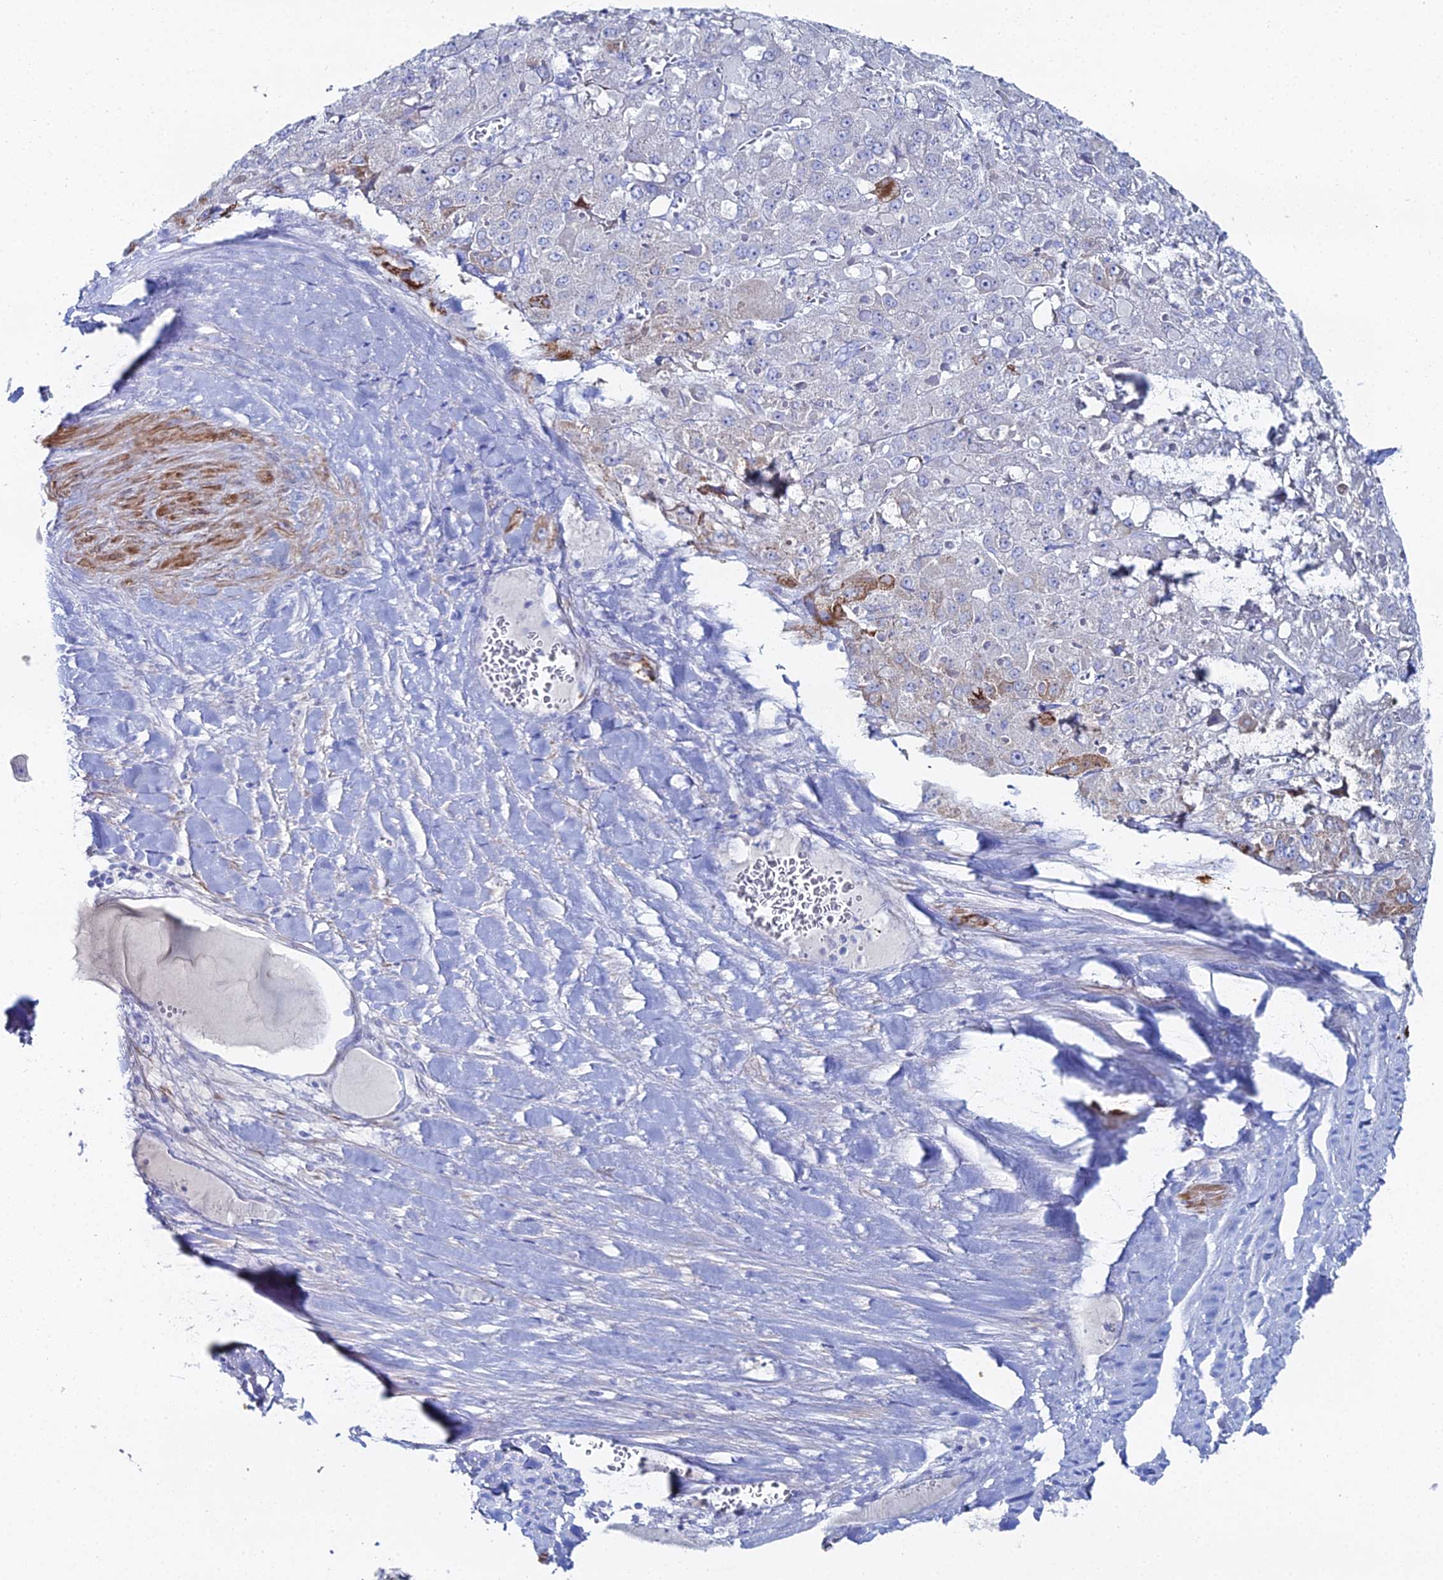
{"staining": {"intensity": "strong", "quantity": "<25%", "location": "cytoplasmic/membranous"}, "tissue": "liver cancer", "cell_type": "Tumor cells", "image_type": "cancer", "snomed": [{"axis": "morphology", "description": "Carcinoma, Hepatocellular, NOS"}, {"axis": "topography", "description": "Liver"}], "caption": "The photomicrograph displays staining of liver cancer (hepatocellular carcinoma), revealing strong cytoplasmic/membranous protein staining (brown color) within tumor cells.", "gene": "DHX34", "patient": {"sex": "female", "age": 73}}